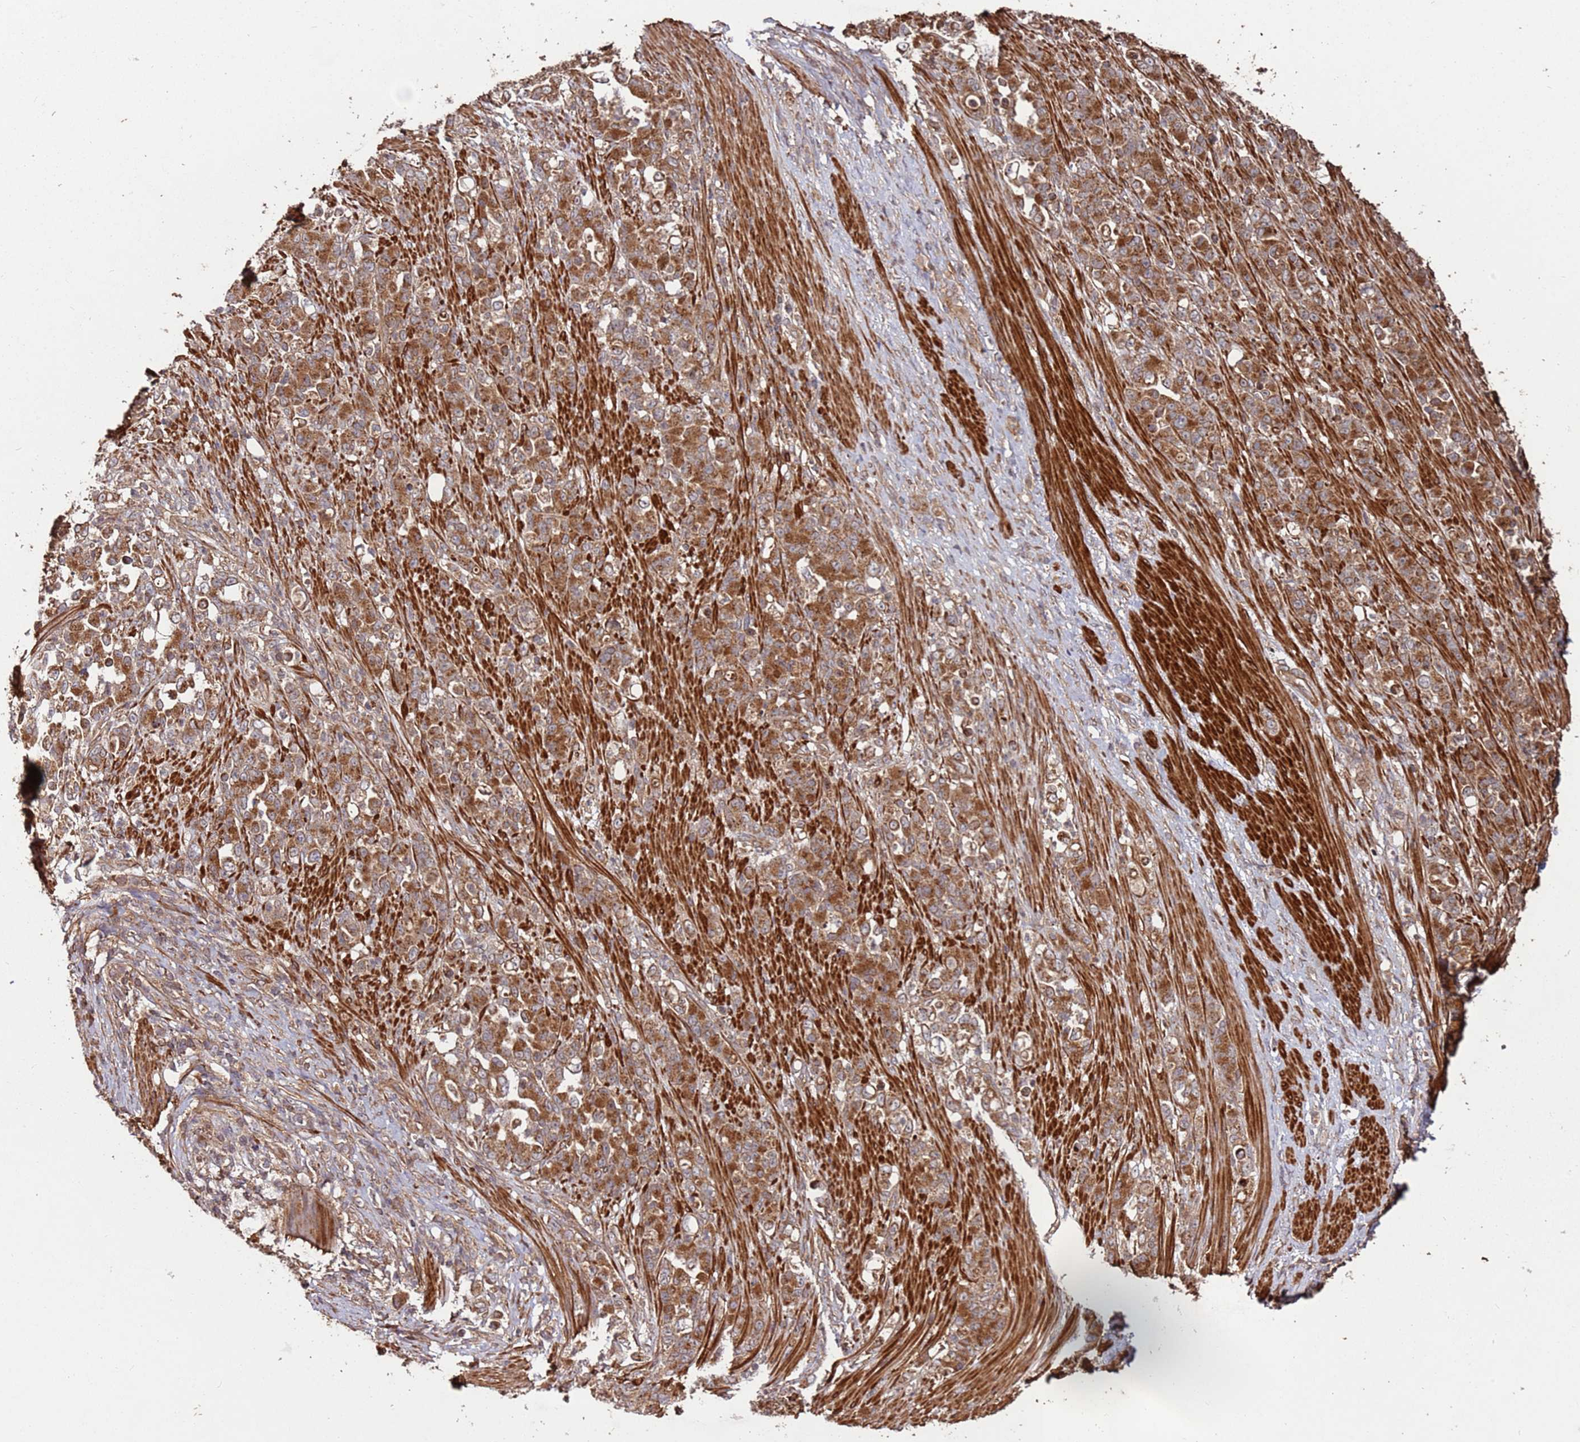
{"staining": {"intensity": "strong", "quantity": ">75%", "location": "cytoplasmic/membranous"}, "tissue": "stomach cancer", "cell_type": "Tumor cells", "image_type": "cancer", "snomed": [{"axis": "morphology", "description": "Normal tissue, NOS"}, {"axis": "morphology", "description": "Adenocarcinoma, NOS"}, {"axis": "topography", "description": "Stomach"}], "caption": "The histopathology image displays immunohistochemical staining of stomach cancer. There is strong cytoplasmic/membranous positivity is appreciated in approximately >75% of tumor cells.", "gene": "FAM186A", "patient": {"sex": "female", "age": 79}}